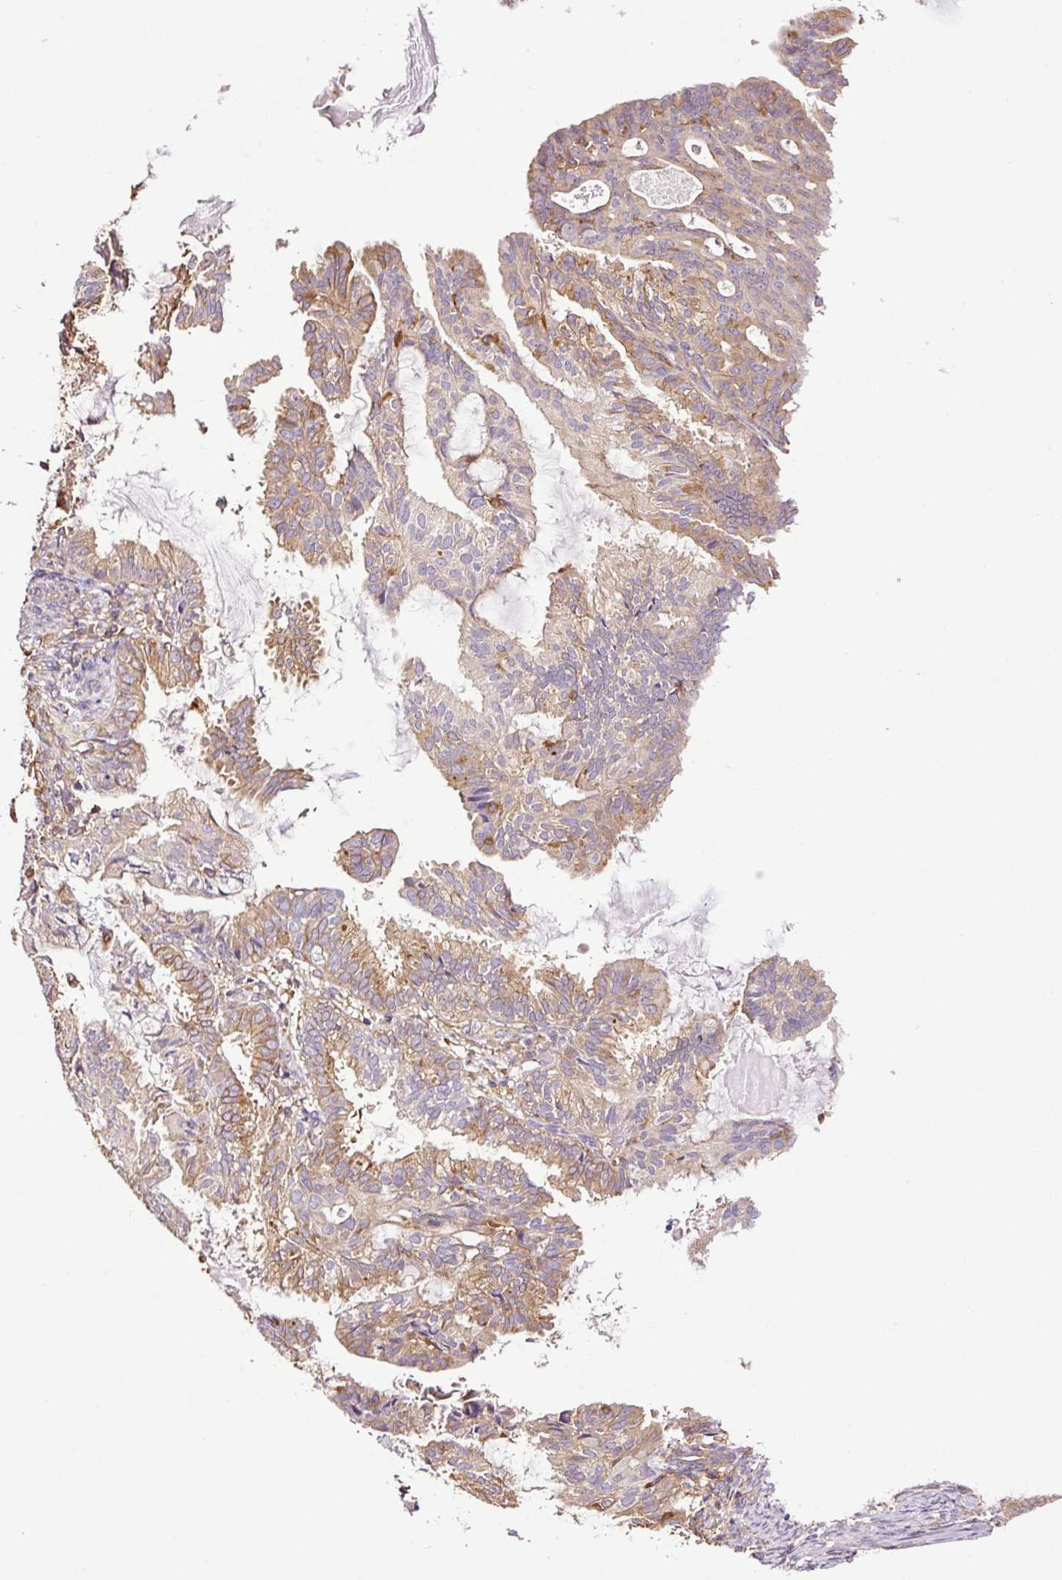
{"staining": {"intensity": "moderate", "quantity": ">75%", "location": "cytoplasmic/membranous"}, "tissue": "endometrial cancer", "cell_type": "Tumor cells", "image_type": "cancer", "snomed": [{"axis": "morphology", "description": "Adenocarcinoma, NOS"}, {"axis": "topography", "description": "Endometrium"}], "caption": "Brown immunohistochemical staining in human endometrial adenocarcinoma shows moderate cytoplasmic/membranous expression in approximately >75% of tumor cells. (DAB = brown stain, brightfield microscopy at high magnification).", "gene": "METAP1", "patient": {"sex": "female", "age": 86}}